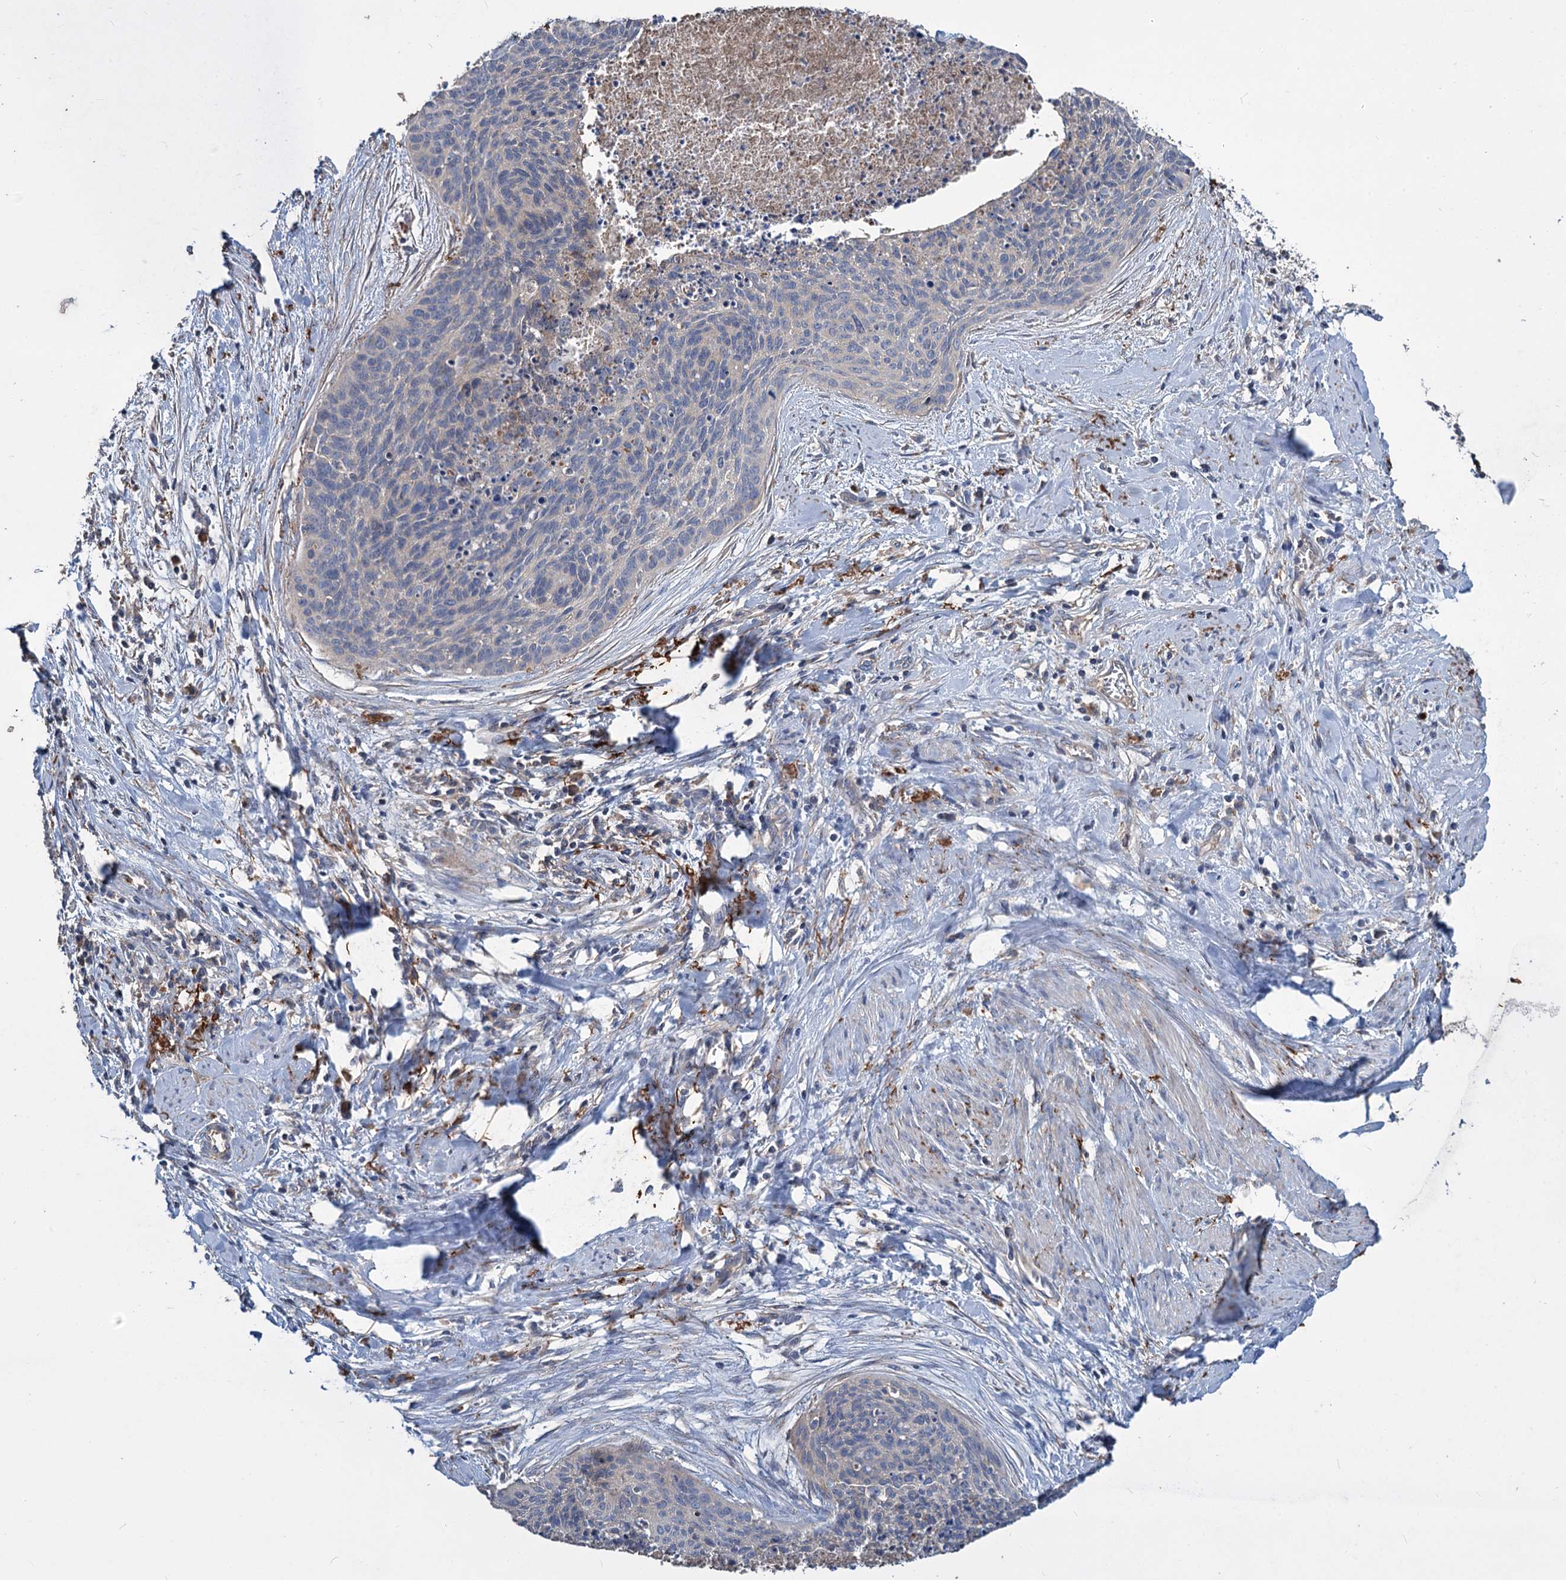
{"staining": {"intensity": "negative", "quantity": "none", "location": "none"}, "tissue": "cervical cancer", "cell_type": "Tumor cells", "image_type": "cancer", "snomed": [{"axis": "morphology", "description": "Squamous cell carcinoma, NOS"}, {"axis": "topography", "description": "Cervix"}], "caption": "Photomicrograph shows no protein expression in tumor cells of cervical cancer tissue.", "gene": "URAD", "patient": {"sex": "female", "age": 55}}